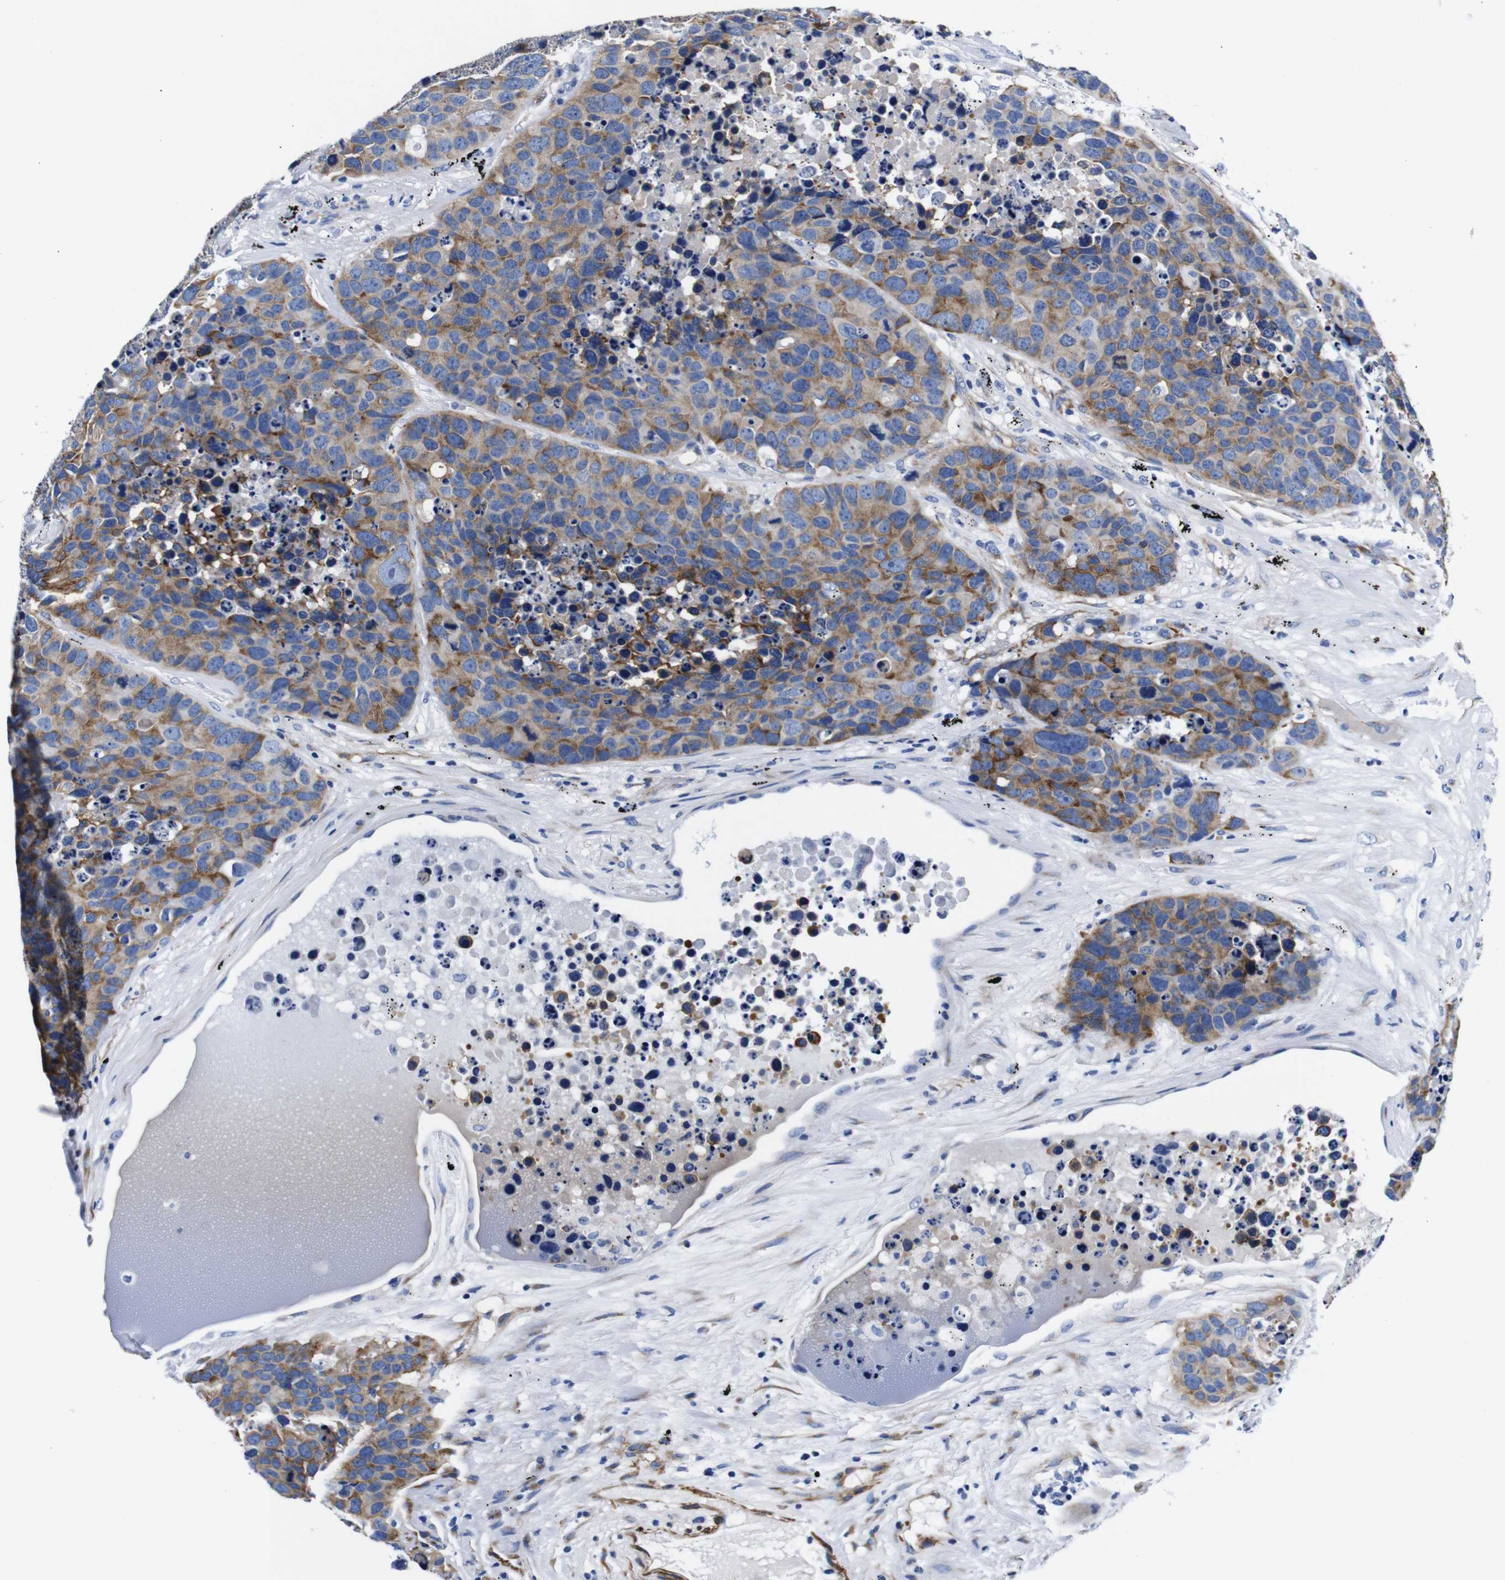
{"staining": {"intensity": "moderate", "quantity": "25%-75%", "location": "cytoplasmic/membranous"}, "tissue": "carcinoid", "cell_type": "Tumor cells", "image_type": "cancer", "snomed": [{"axis": "morphology", "description": "Carcinoid, malignant, NOS"}, {"axis": "topography", "description": "Lung"}], "caption": "Immunohistochemical staining of human malignant carcinoid reveals medium levels of moderate cytoplasmic/membranous expression in approximately 25%-75% of tumor cells.", "gene": "LRIG1", "patient": {"sex": "male", "age": 60}}